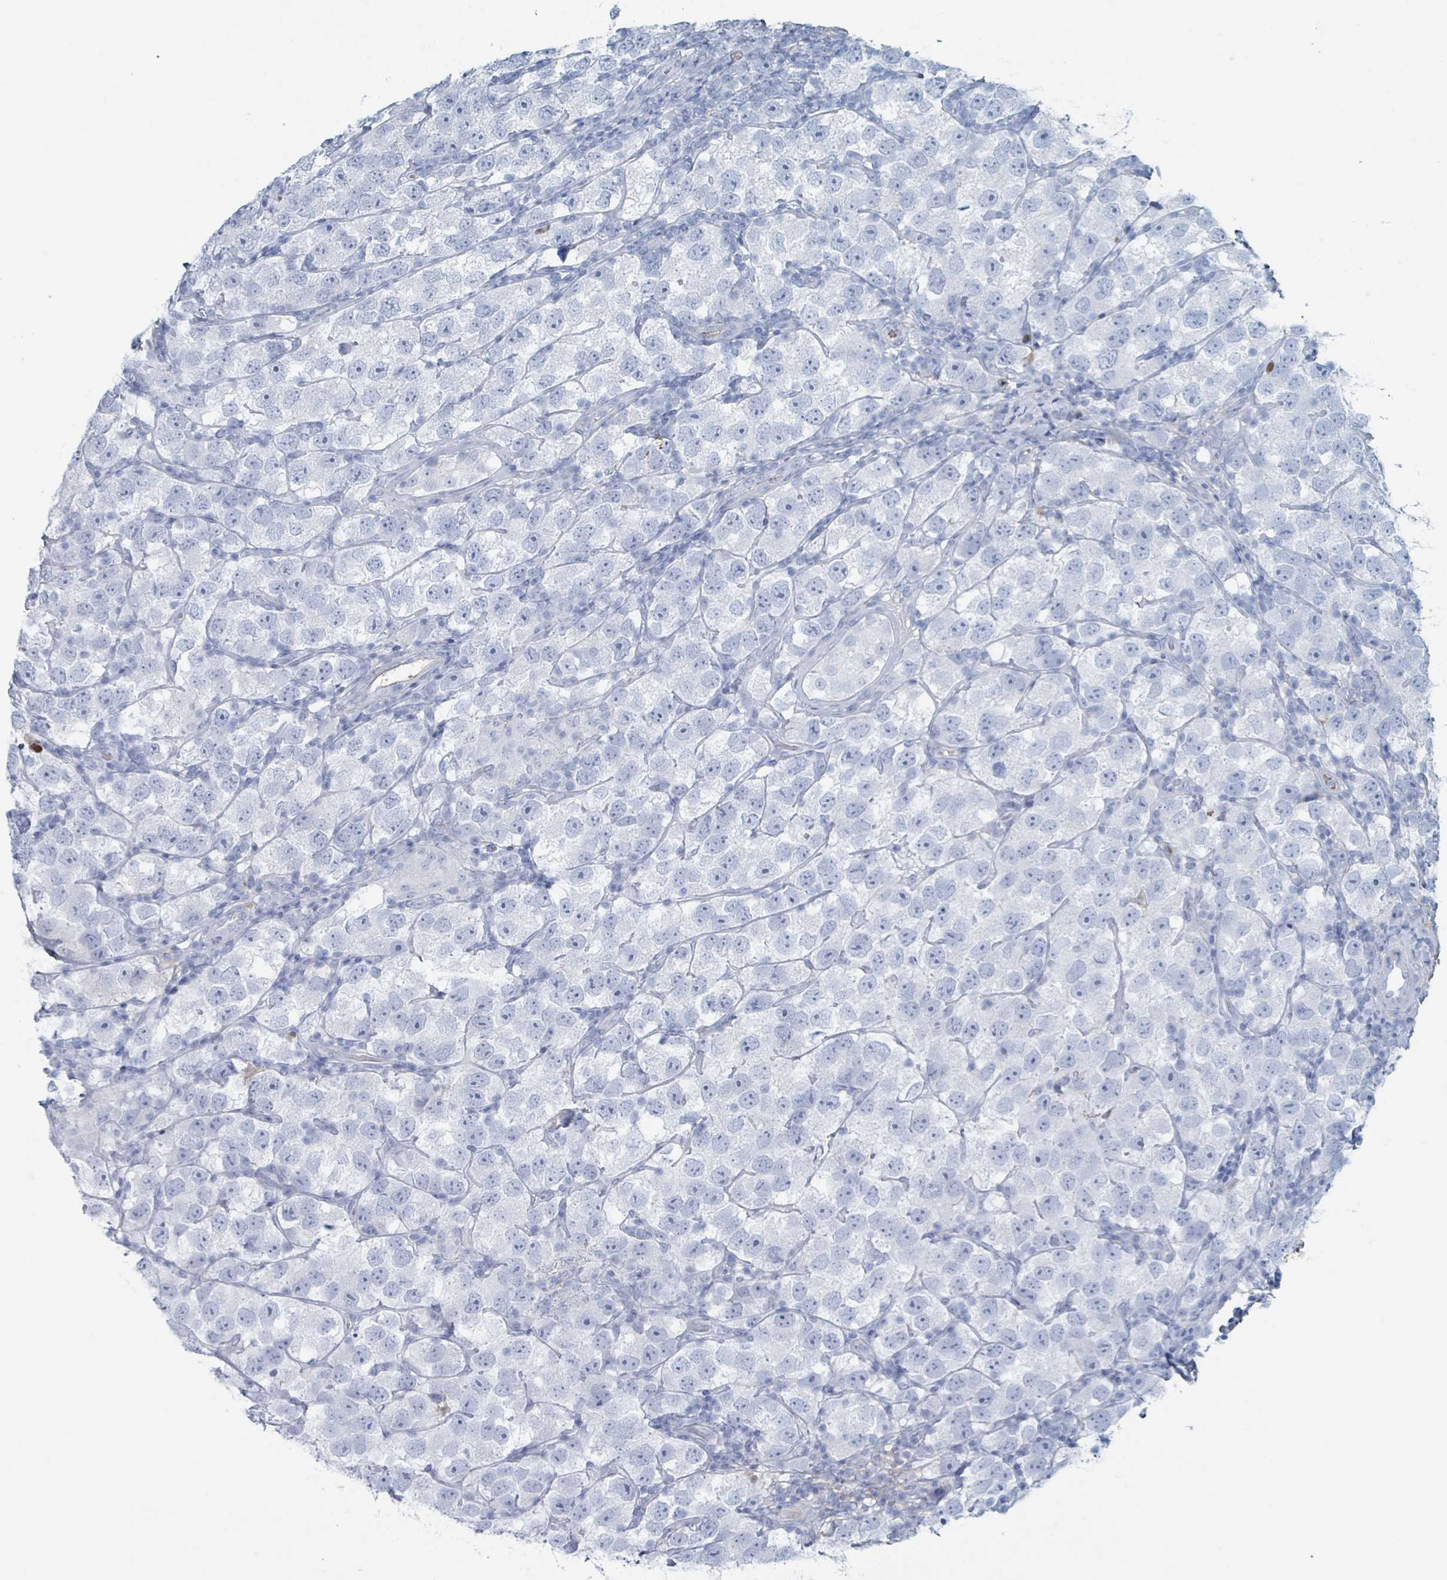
{"staining": {"intensity": "negative", "quantity": "none", "location": "none"}, "tissue": "testis cancer", "cell_type": "Tumor cells", "image_type": "cancer", "snomed": [{"axis": "morphology", "description": "Seminoma, NOS"}, {"axis": "topography", "description": "Testis"}], "caption": "Immunohistochemistry (IHC) of testis seminoma displays no staining in tumor cells.", "gene": "KLK4", "patient": {"sex": "male", "age": 26}}